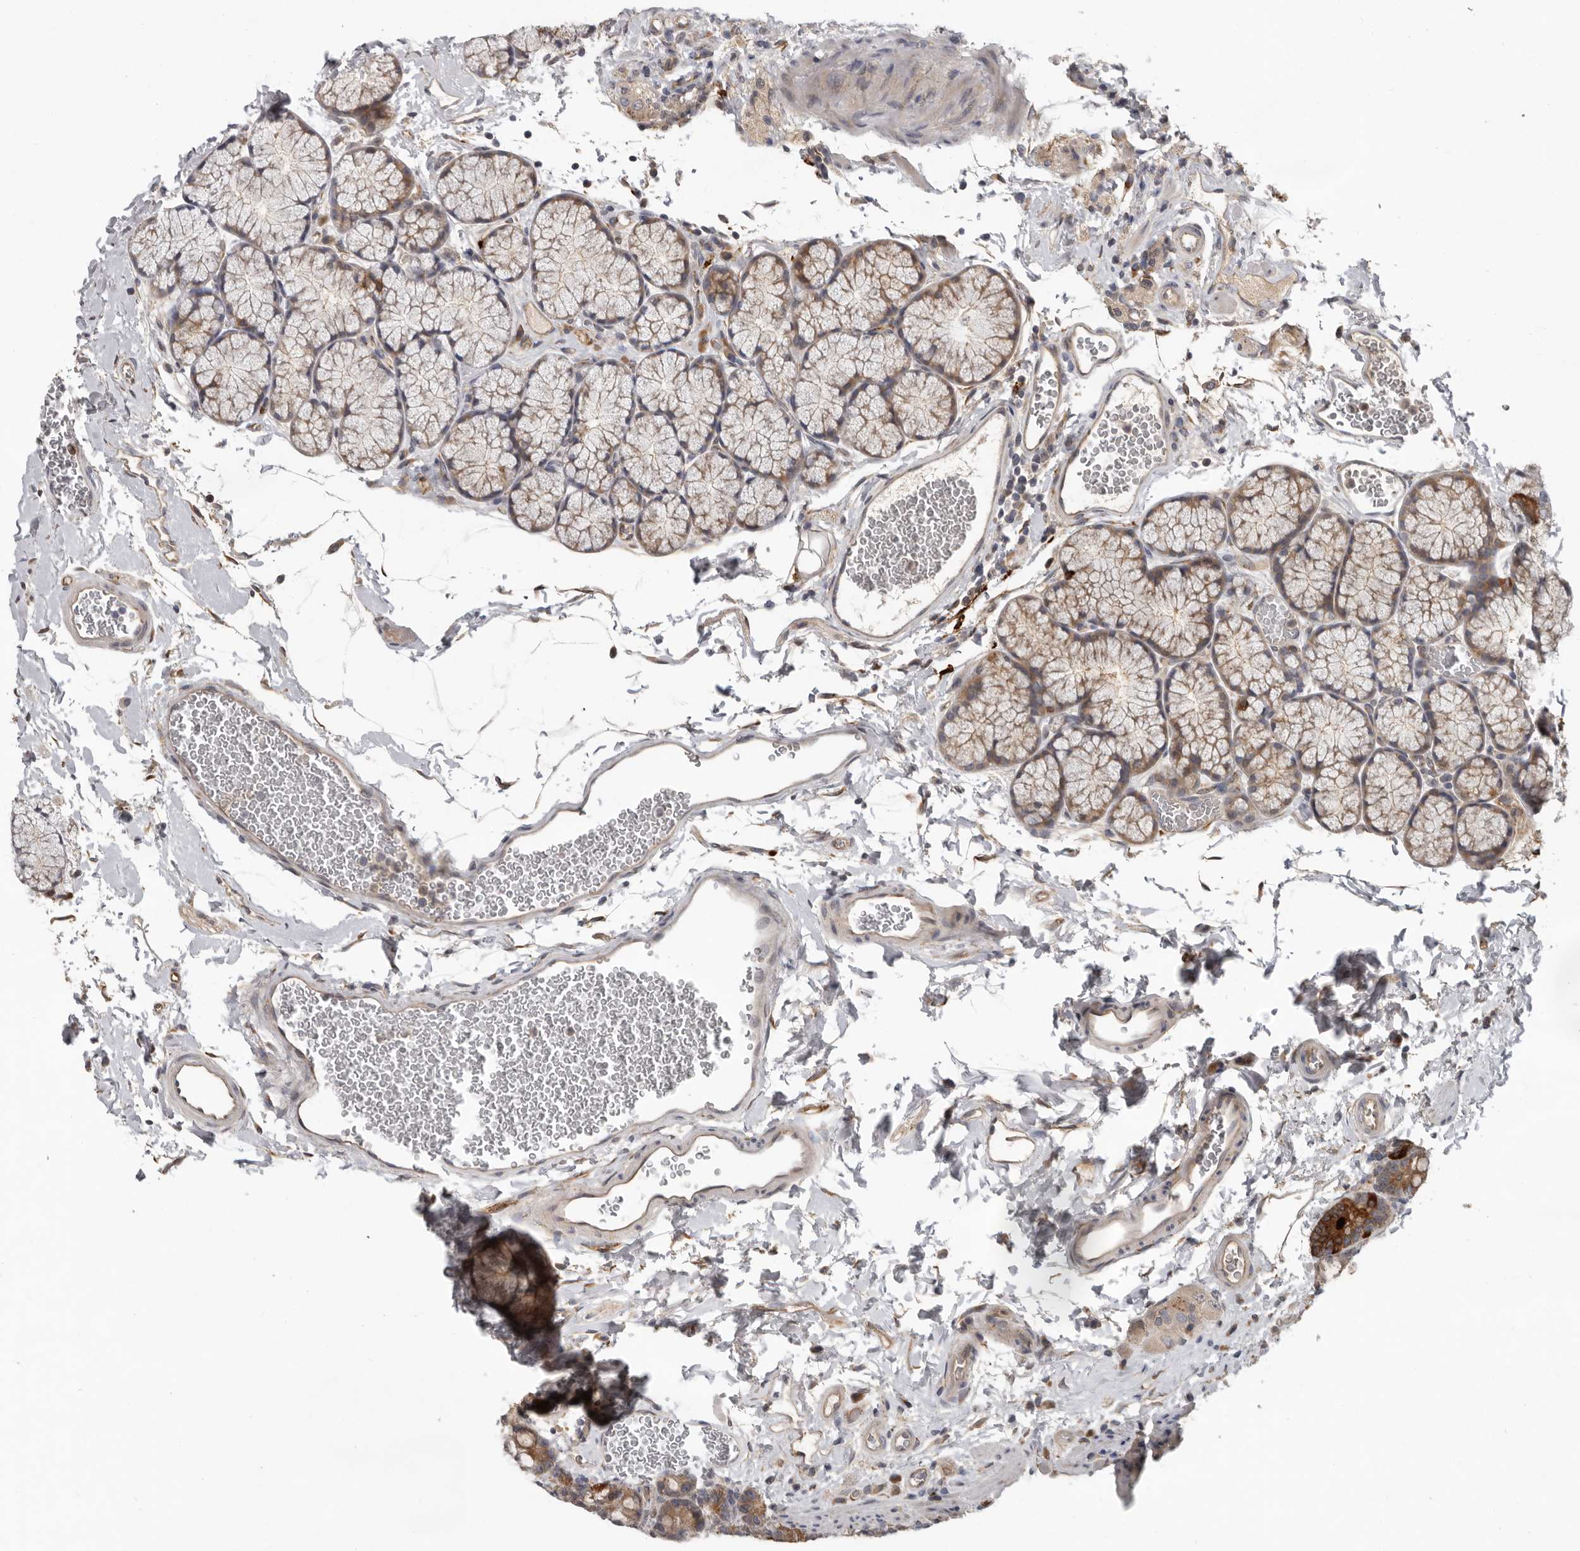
{"staining": {"intensity": "strong", "quantity": "25%-75%", "location": "cytoplasmic/membranous"}, "tissue": "duodenum", "cell_type": "Glandular cells", "image_type": "normal", "snomed": [{"axis": "morphology", "description": "Normal tissue, NOS"}, {"axis": "topography", "description": "Duodenum"}], "caption": "Immunohistochemistry staining of benign duodenum, which displays high levels of strong cytoplasmic/membranous expression in approximately 25%-75% of glandular cells indicating strong cytoplasmic/membranous protein staining. The staining was performed using DAB (brown) for protein detection and nuclei were counterstained in hematoxylin (blue).", "gene": "MTF1", "patient": {"sex": "male", "age": 35}}